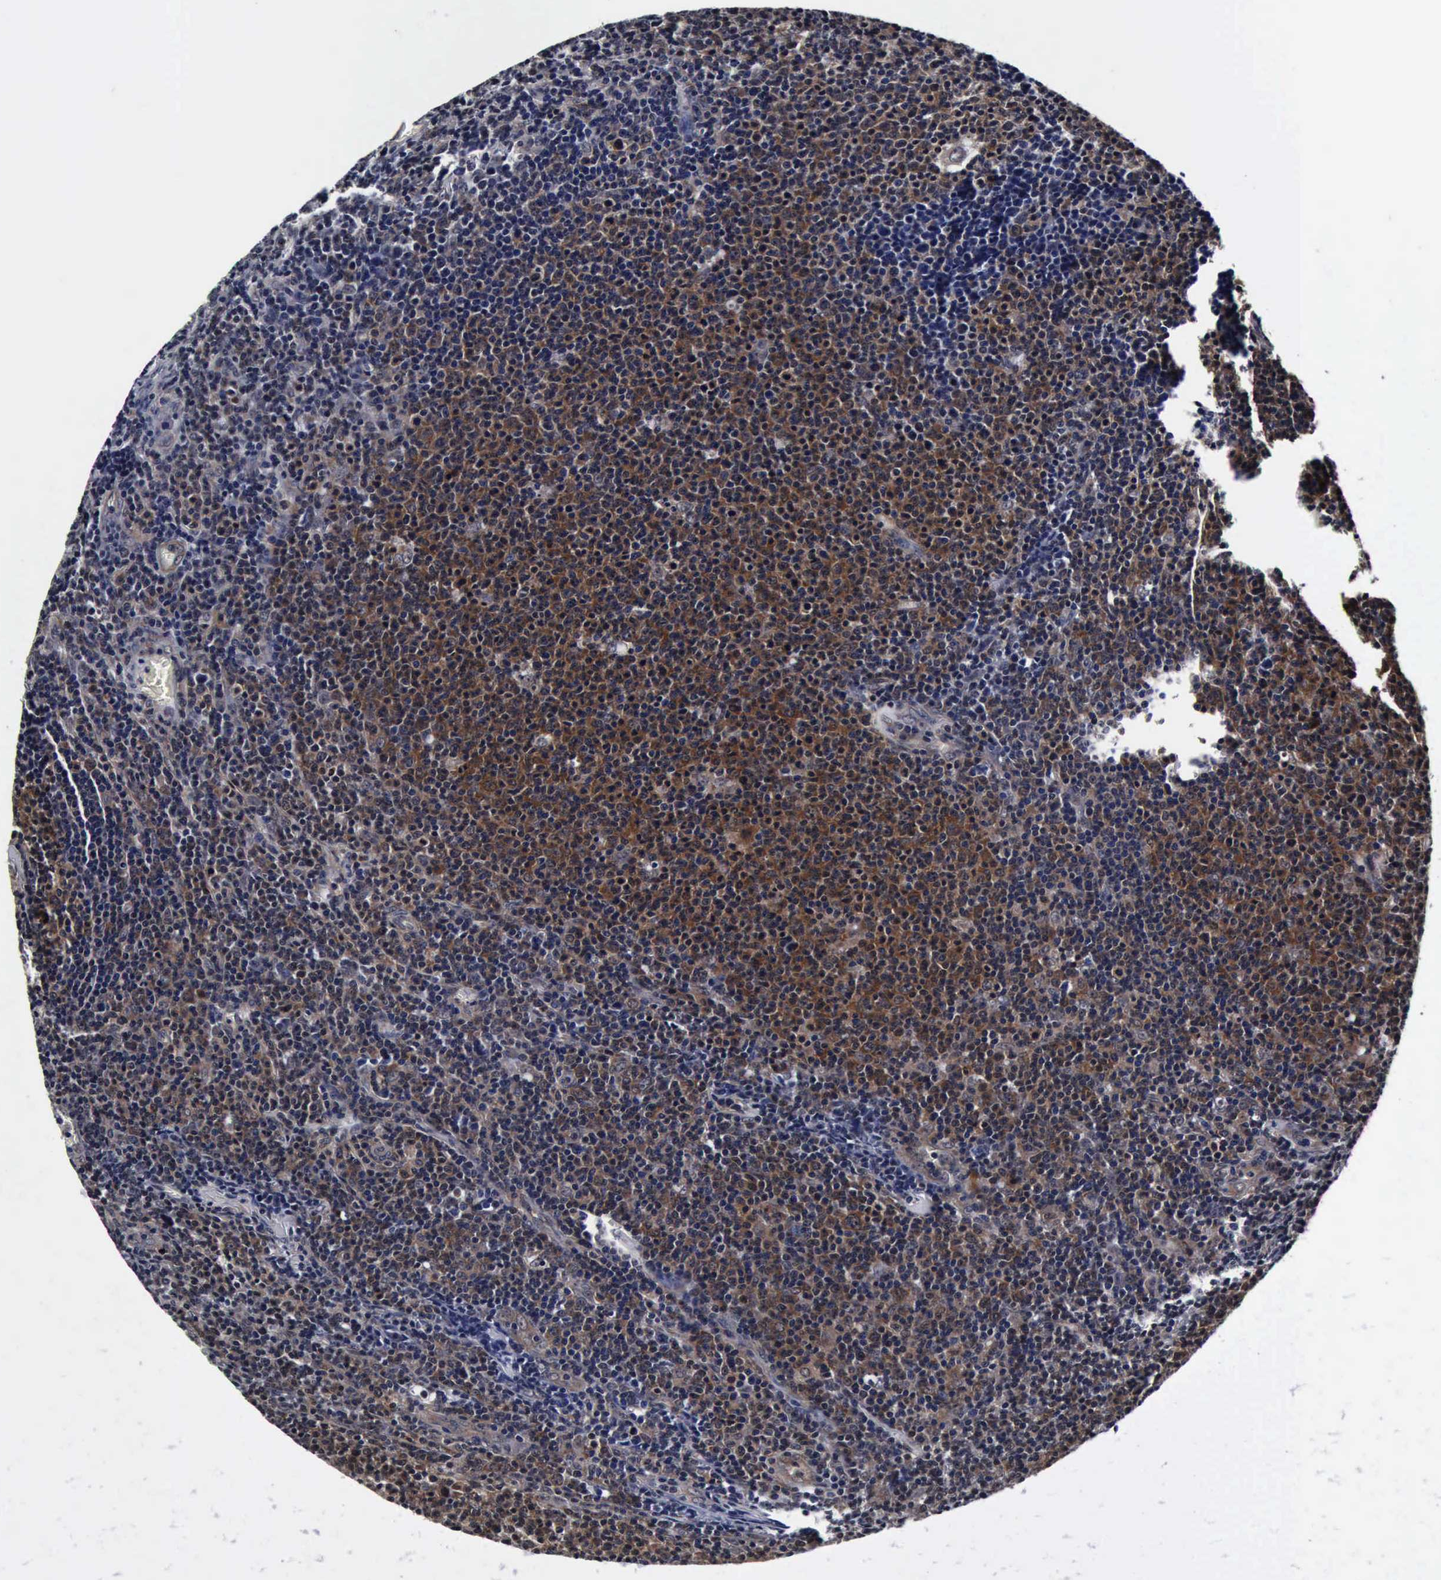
{"staining": {"intensity": "weak", "quantity": "25%-75%", "location": "cytoplasmic/membranous,nuclear"}, "tissue": "lymphoma", "cell_type": "Tumor cells", "image_type": "cancer", "snomed": [{"axis": "morphology", "description": "Malignant lymphoma, non-Hodgkin's type, Low grade"}, {"axis": "topography", "description": "Lymph node"}], "caption": "Immunohistochemistry (IHC) image of neoplastic tissue: malignant lymphoma, non-Hodgkin's type (low-grade) stained using immunohistochemistry reveals low levels of weak protein expression localized specifically in the cytoplasmic/membranous and nuclear of tumor cells, appearing as a cytoplasmic/membranous and nuclear brown color.", "gene": "UBC", "patient": {"sex": "male", "age": 74}}